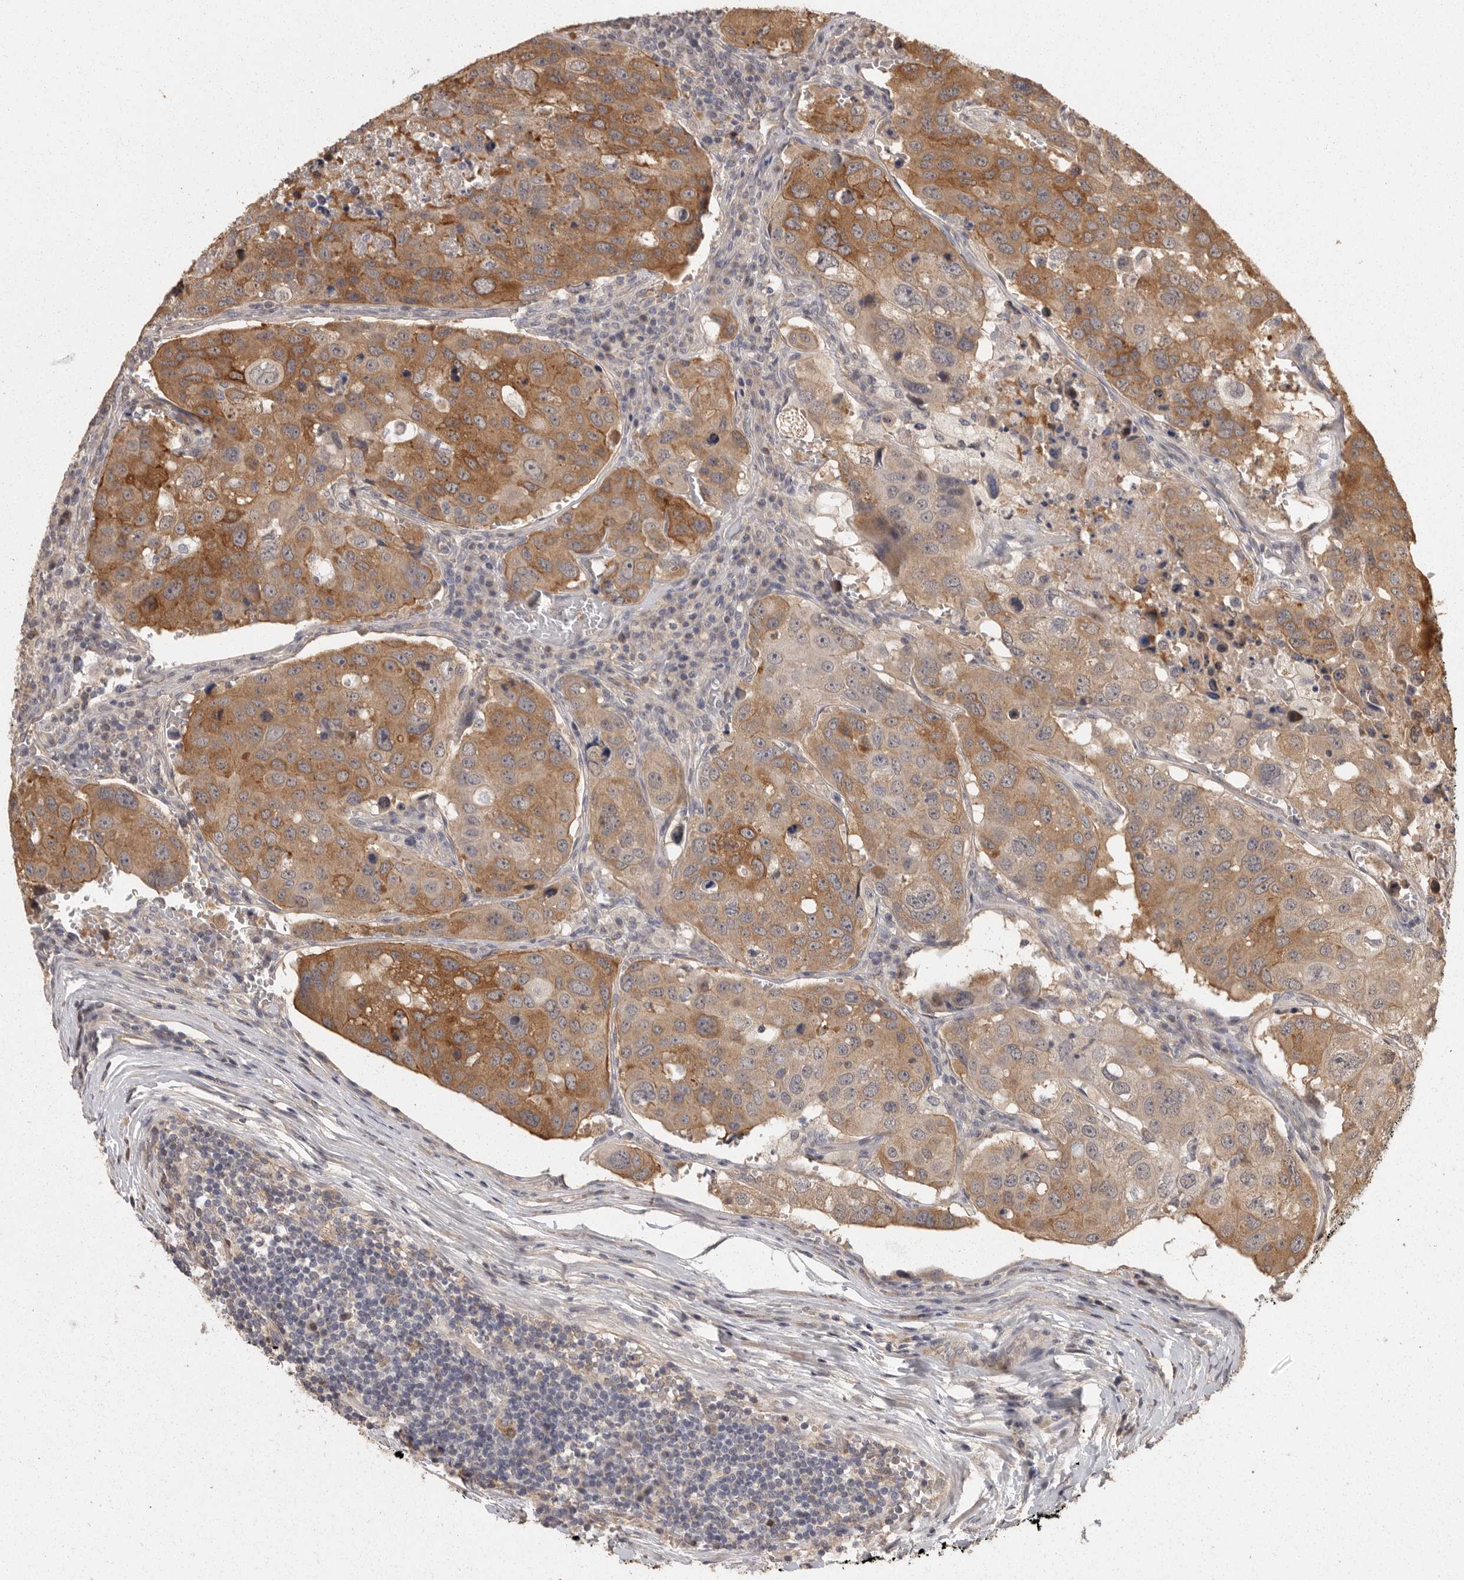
{"staining": {"intensity": "moderate", "quantity": ">75%", "location": "cytoplasmic/membranous"}, "tissue": "urothelial cancer", "cell_type": "Tumor cells", "image_type": "cancer", "snomed": [{"axis": "morphology", "description": "Urothelial carcinoma, High grade"}, {"axis": "topography", "description": "Lymph node"}, {"axis": "topography", "description": "Urinary bladder"}], "caption": "Immunohistochemistry (DAB) staining of human urothelial cancer displays moderate cytoplasmic/membranous protein positivity in approximately >75% of tumor cells.", "gene": "BAIAP2", "patient": {"sex": "male", "age": 51}}